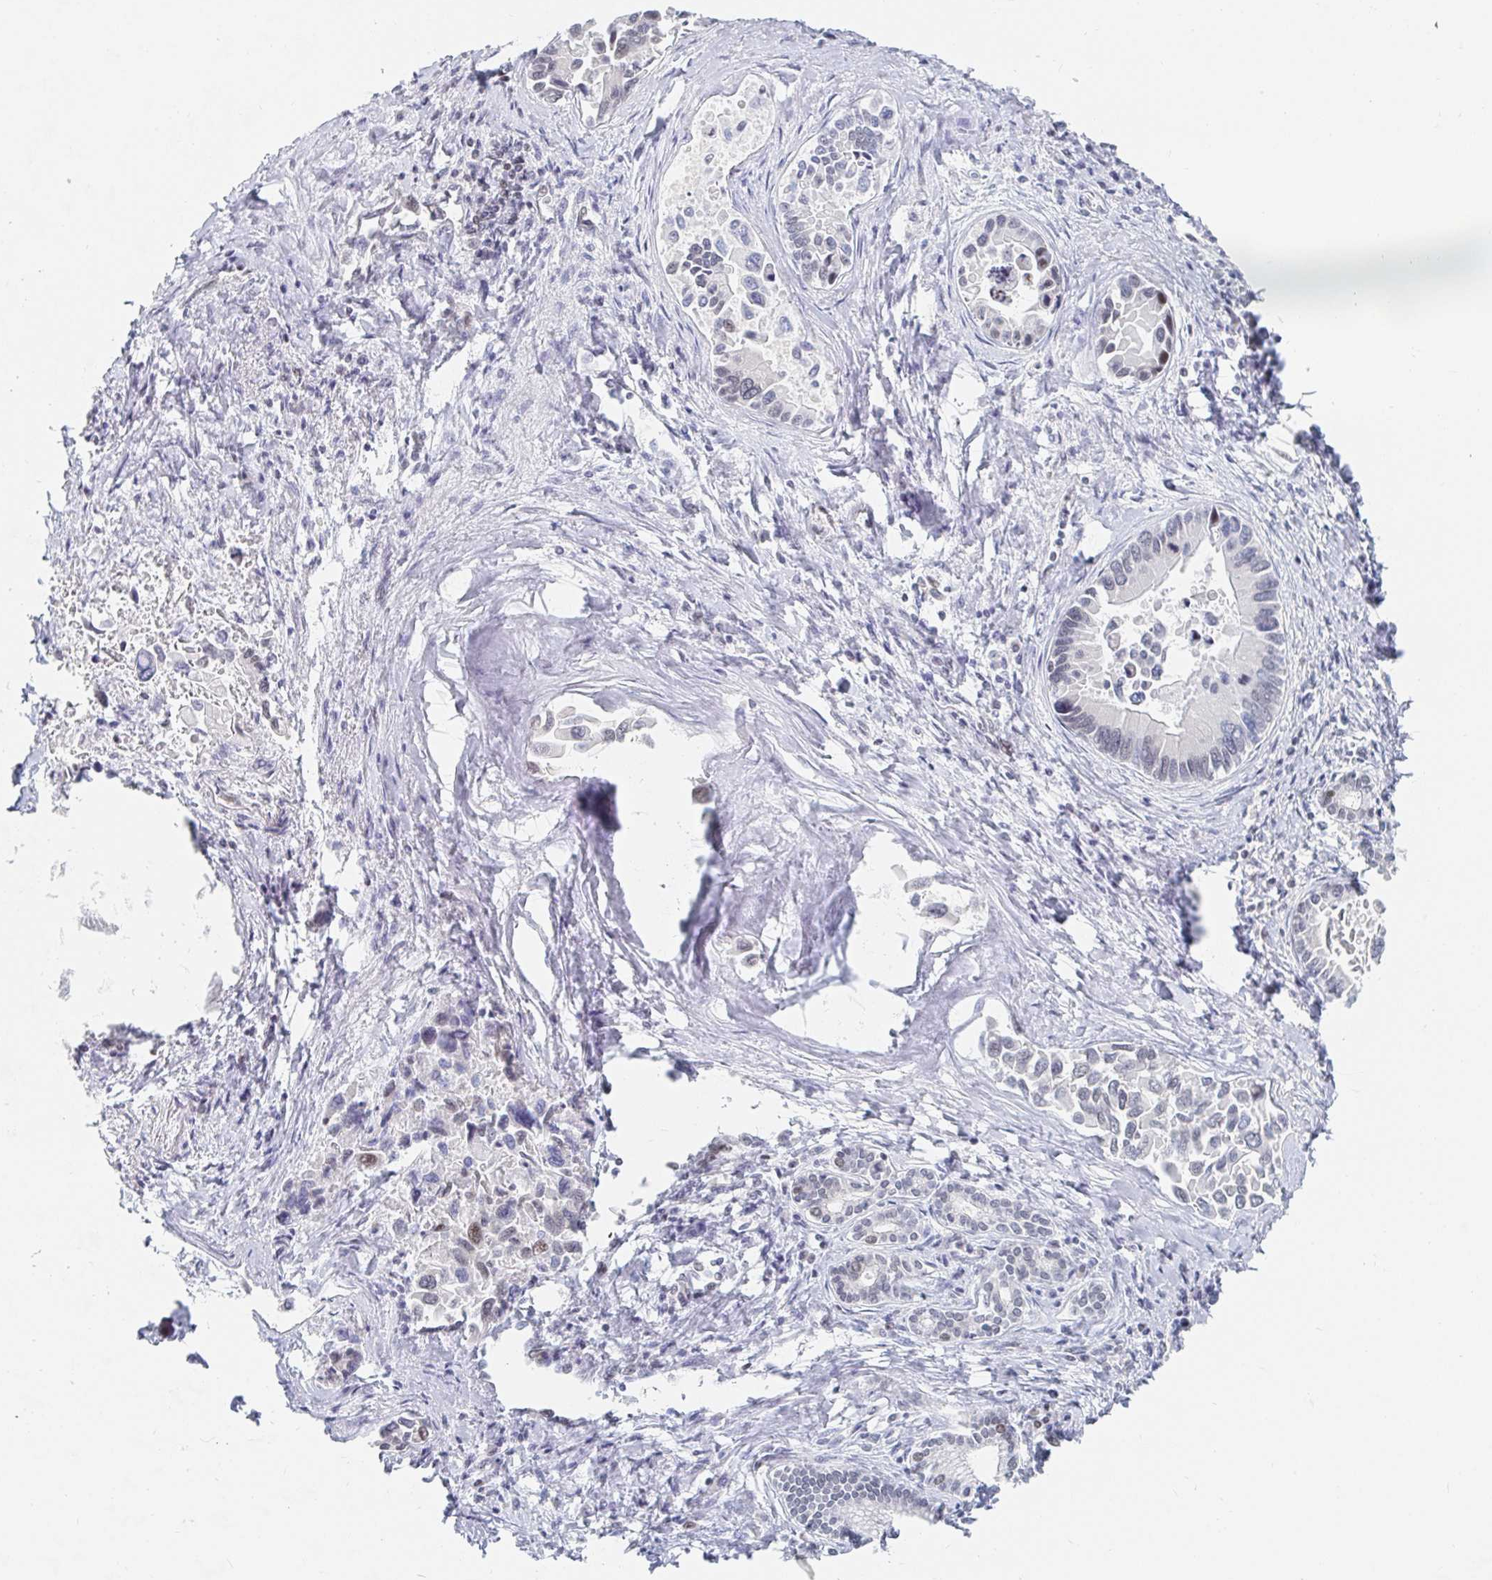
{"staining": {"intensity": "negative", "quantity": "none", "location": "none"}, "tissue": "liver cancer", "cell_type": "Tumor cells", "image_type": "cancer", "snomed": [{"axis": "morphology", "description": "Cholangiocarcinoma"}, {"axis": "topography", "description": "Liver"}], "caption": "Micrograph shows no significant protein expression in tumor cells of liver cholangiocarcinoma. The staining is performed using DAB brown chromogen with nuclei counter-stained in using hematoxylin.", "gene": "CHD2", "patient": {"sex": "male", "age": 66}}